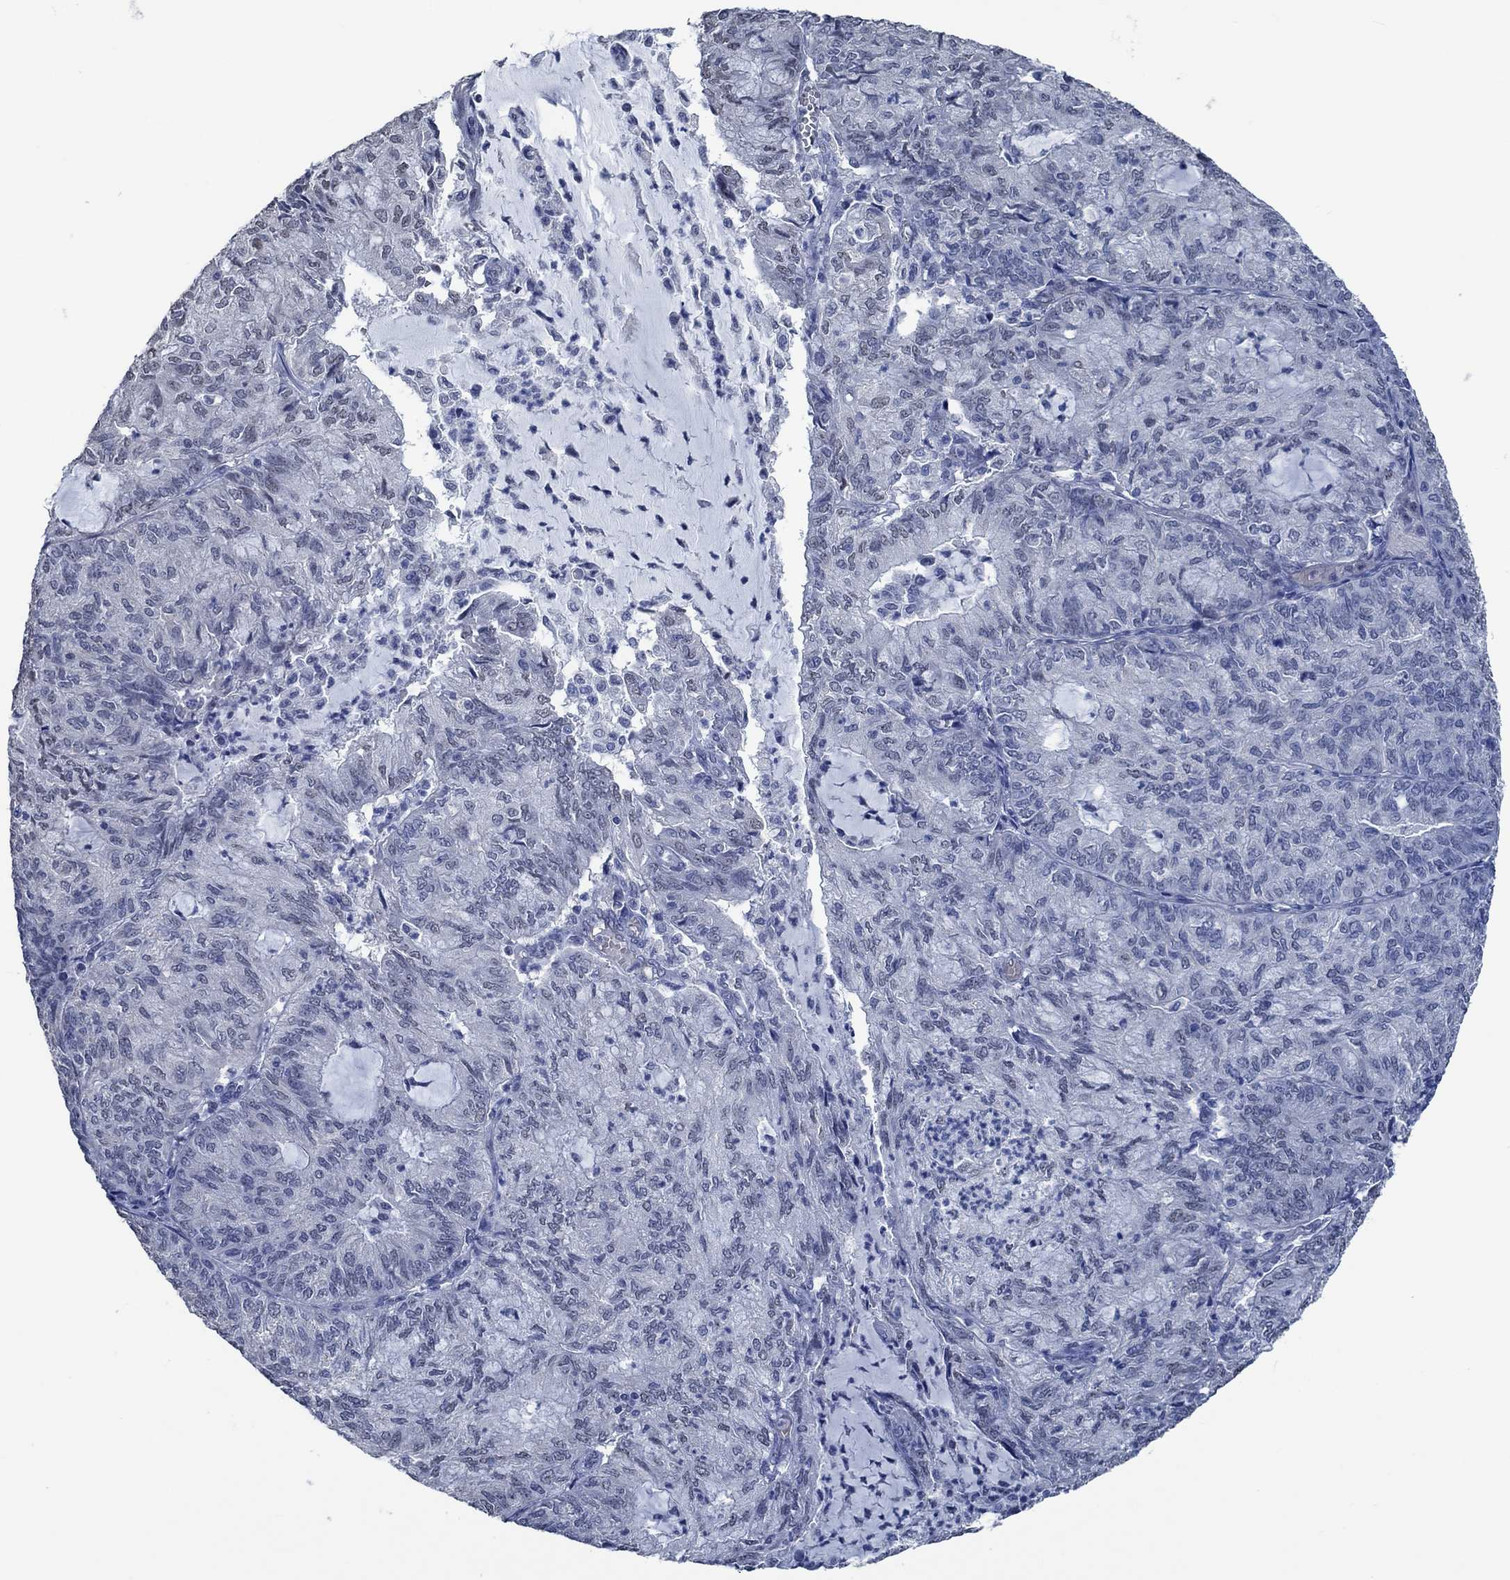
{"staining": {"intensity": "negative", "quantity": "none", "location": "none"}, "tissue": "endometrial cancer", "cell_type": "Tumor cells", "image_type": "cancer", "snomed": [{"axis": "morphology", "description": "Adenocarcinoma, NOS"}, {"axis": "topography", "description": "Endometrium"}], "caption": "This histopathology image is of endometrial cancer (adenocarcinoma) stained with IHC to label a protein in brown with the nuclei are counter-stained blue. There is no positivity in tumor cells.", "gene": "OBSCN", "patient": {"sex": "female", "age": 82}}